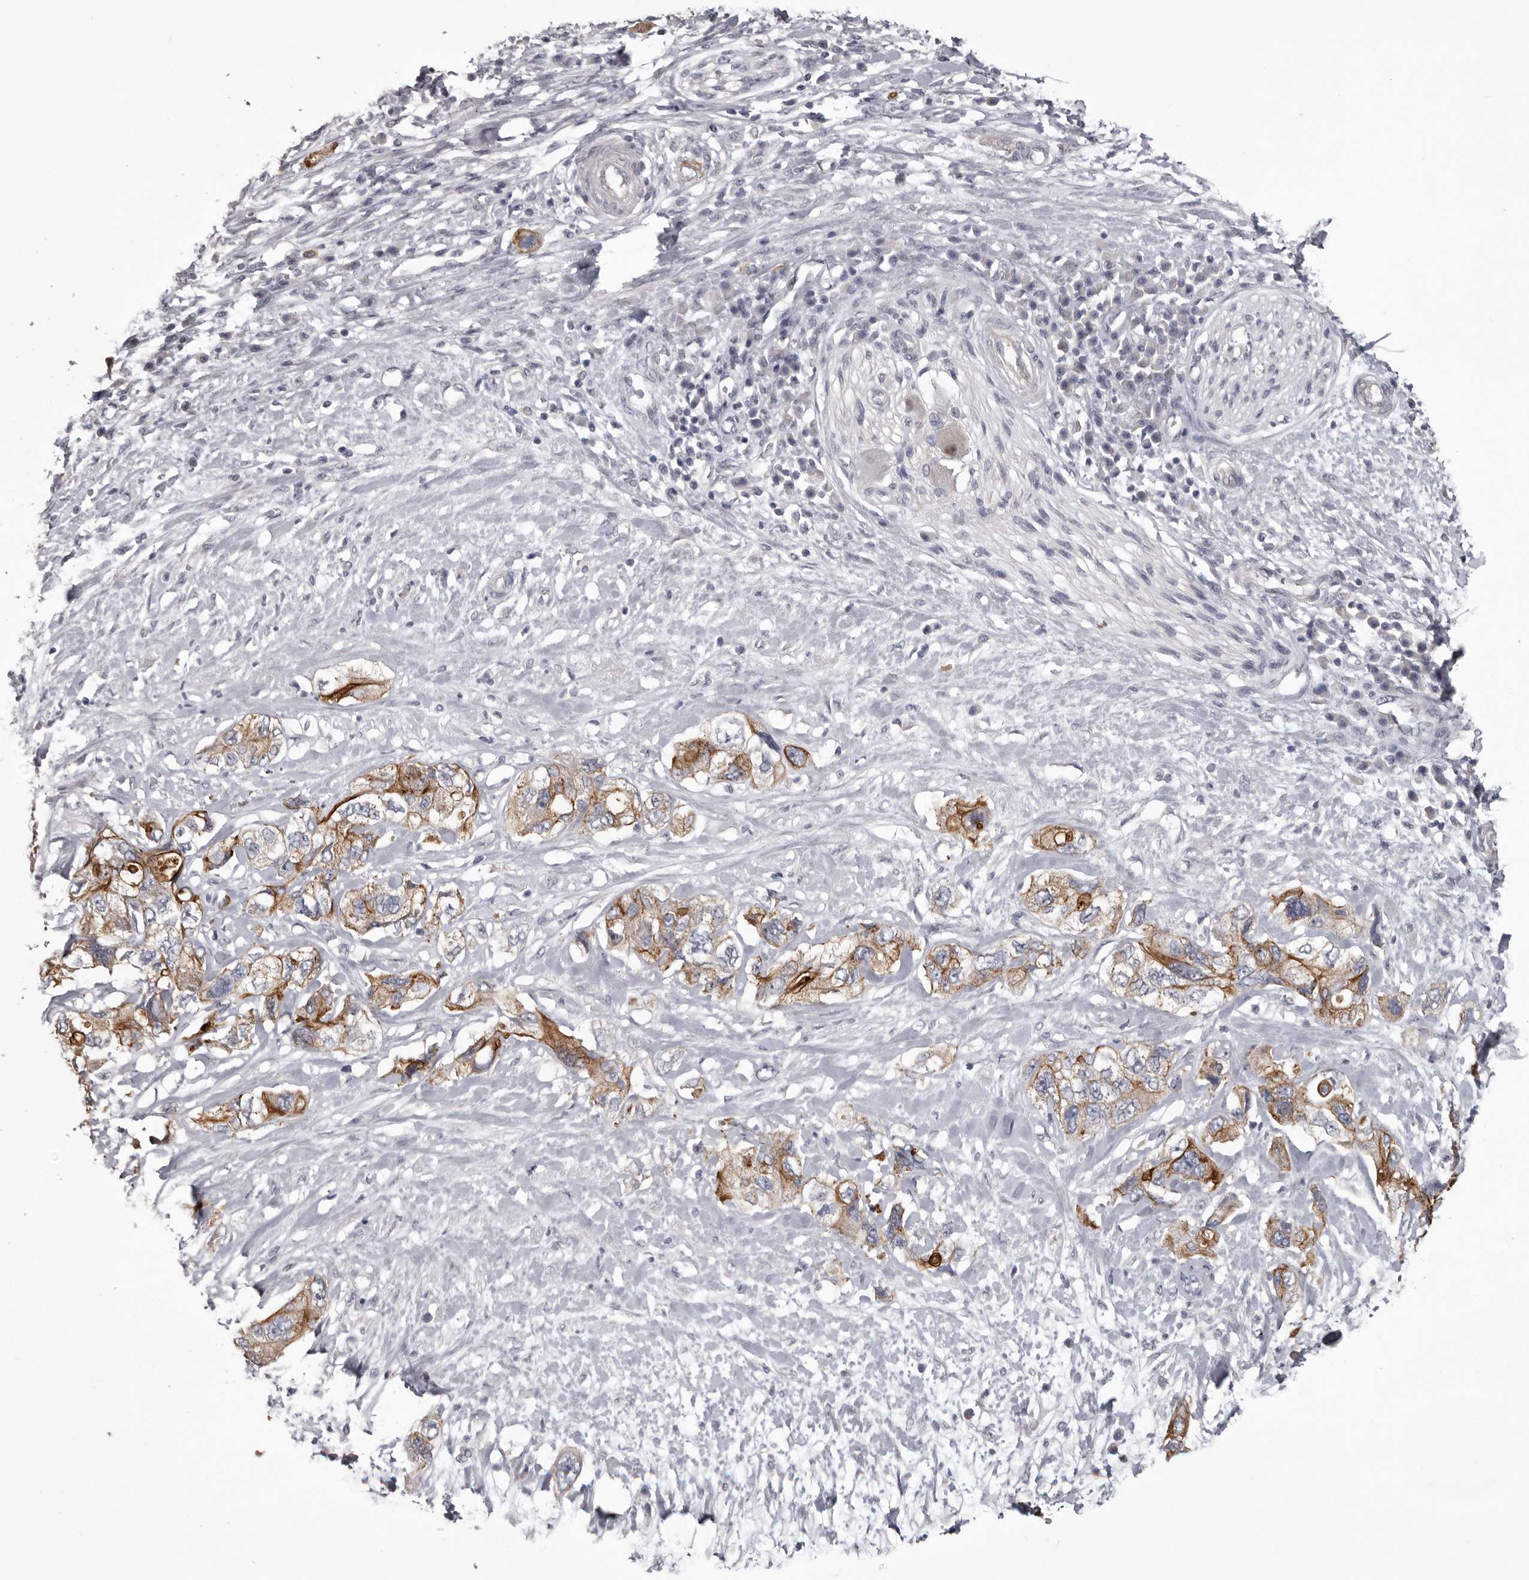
{"staining": {"intensity": "strong", "quantity": "25%-75%", "location": "cytoplasmic/membranous"}, "tissue": "pancreatic cancer", "cell_type": "Tumor cells", "image_type": "cancer", "snomed": [{"axis": "morphology", "description": "Adenocarcinoma, NOS"}, {"axis": "topography", "description": "Pancreas"}], "caption": "Strong cytoplasmic/membranous protein expression is appreciated in about 25%-75% of tumor cells in pancreatic cancer (adenocarcinoma).", "gene": "LPAR6", "patient": {"sex": "female", "age": 73}}